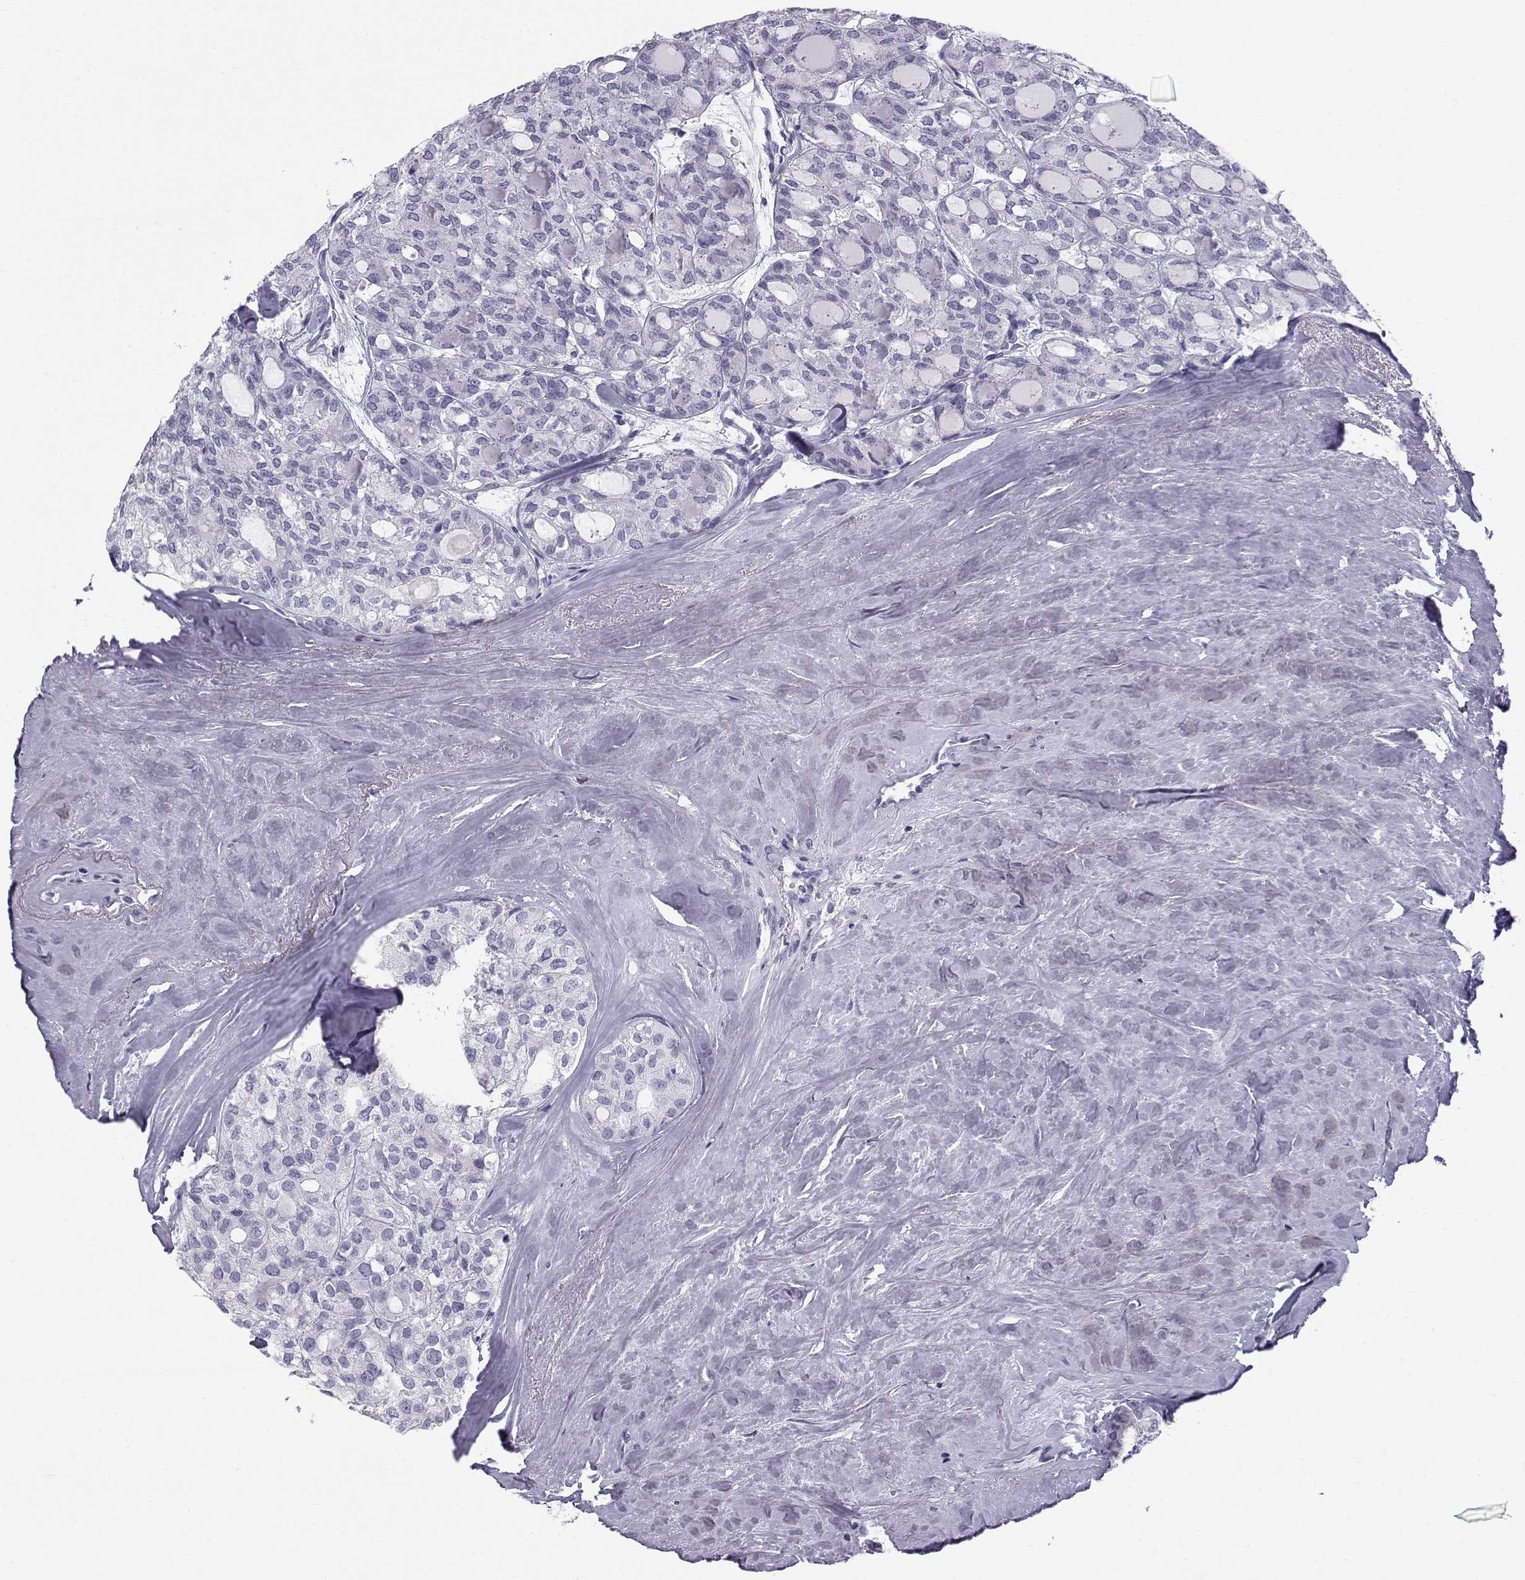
{"staining": {"intensity": "negative", "quantity": "none", "location": "none"}, "tissue": "thyroid cancer", "cell_type": "Tumor cells", "image_type": "cancer", "snomed": [{"axis": "morphology", "description": "Follicular adenoma carcinoma, NOS"}, {"axis": "topography", "description": "Thyroid gland"}], "caption": "There is no significant staining in tumor cells of thyroid follicular adenoma carcinoma.", "gene": "RNASE12", "patient": {"sex": "male", "age": 75}}